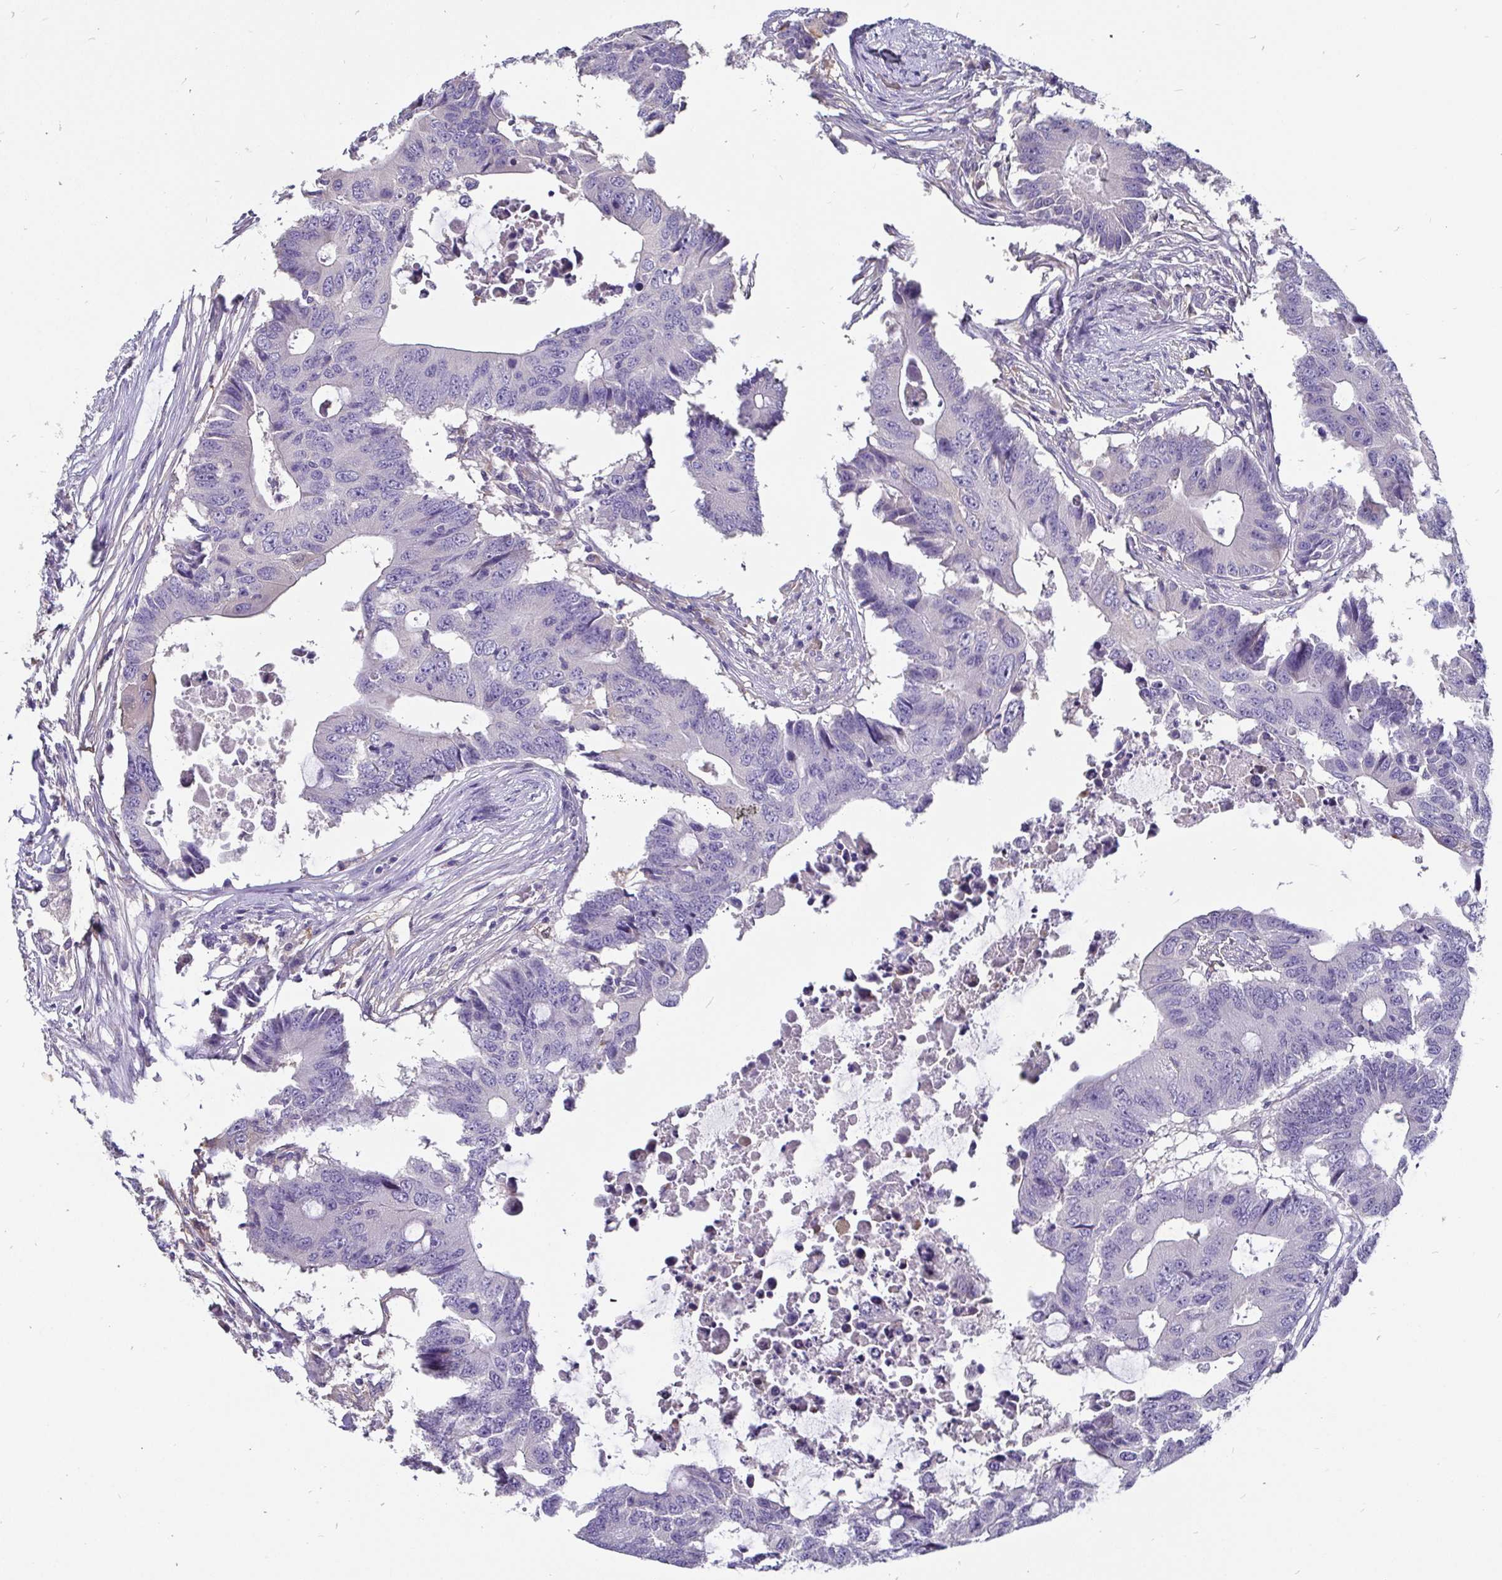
{"staining": {"intensity": "negative", "quantity": "none", "location": "none"}, "tissue": "colorectal cancer", "cell_type": "Tumor cells", "image_type": "cancer", "snomed": [{"axis": "morphology", "description": "Adenocarcinoma, NOS"}, {"axis": "topography", "description": "Colon"}], "caption": "There is no significant staining in tumor cells of colorectal adenocarcinoma. The staining is performed using DAB (3,3'-diaminobenzidine) brown chromogen with nuclei counter-stained in using hematoxylin.", "gene": "ADAMTS6", "patient": {"sex": "male", "age": 71}}